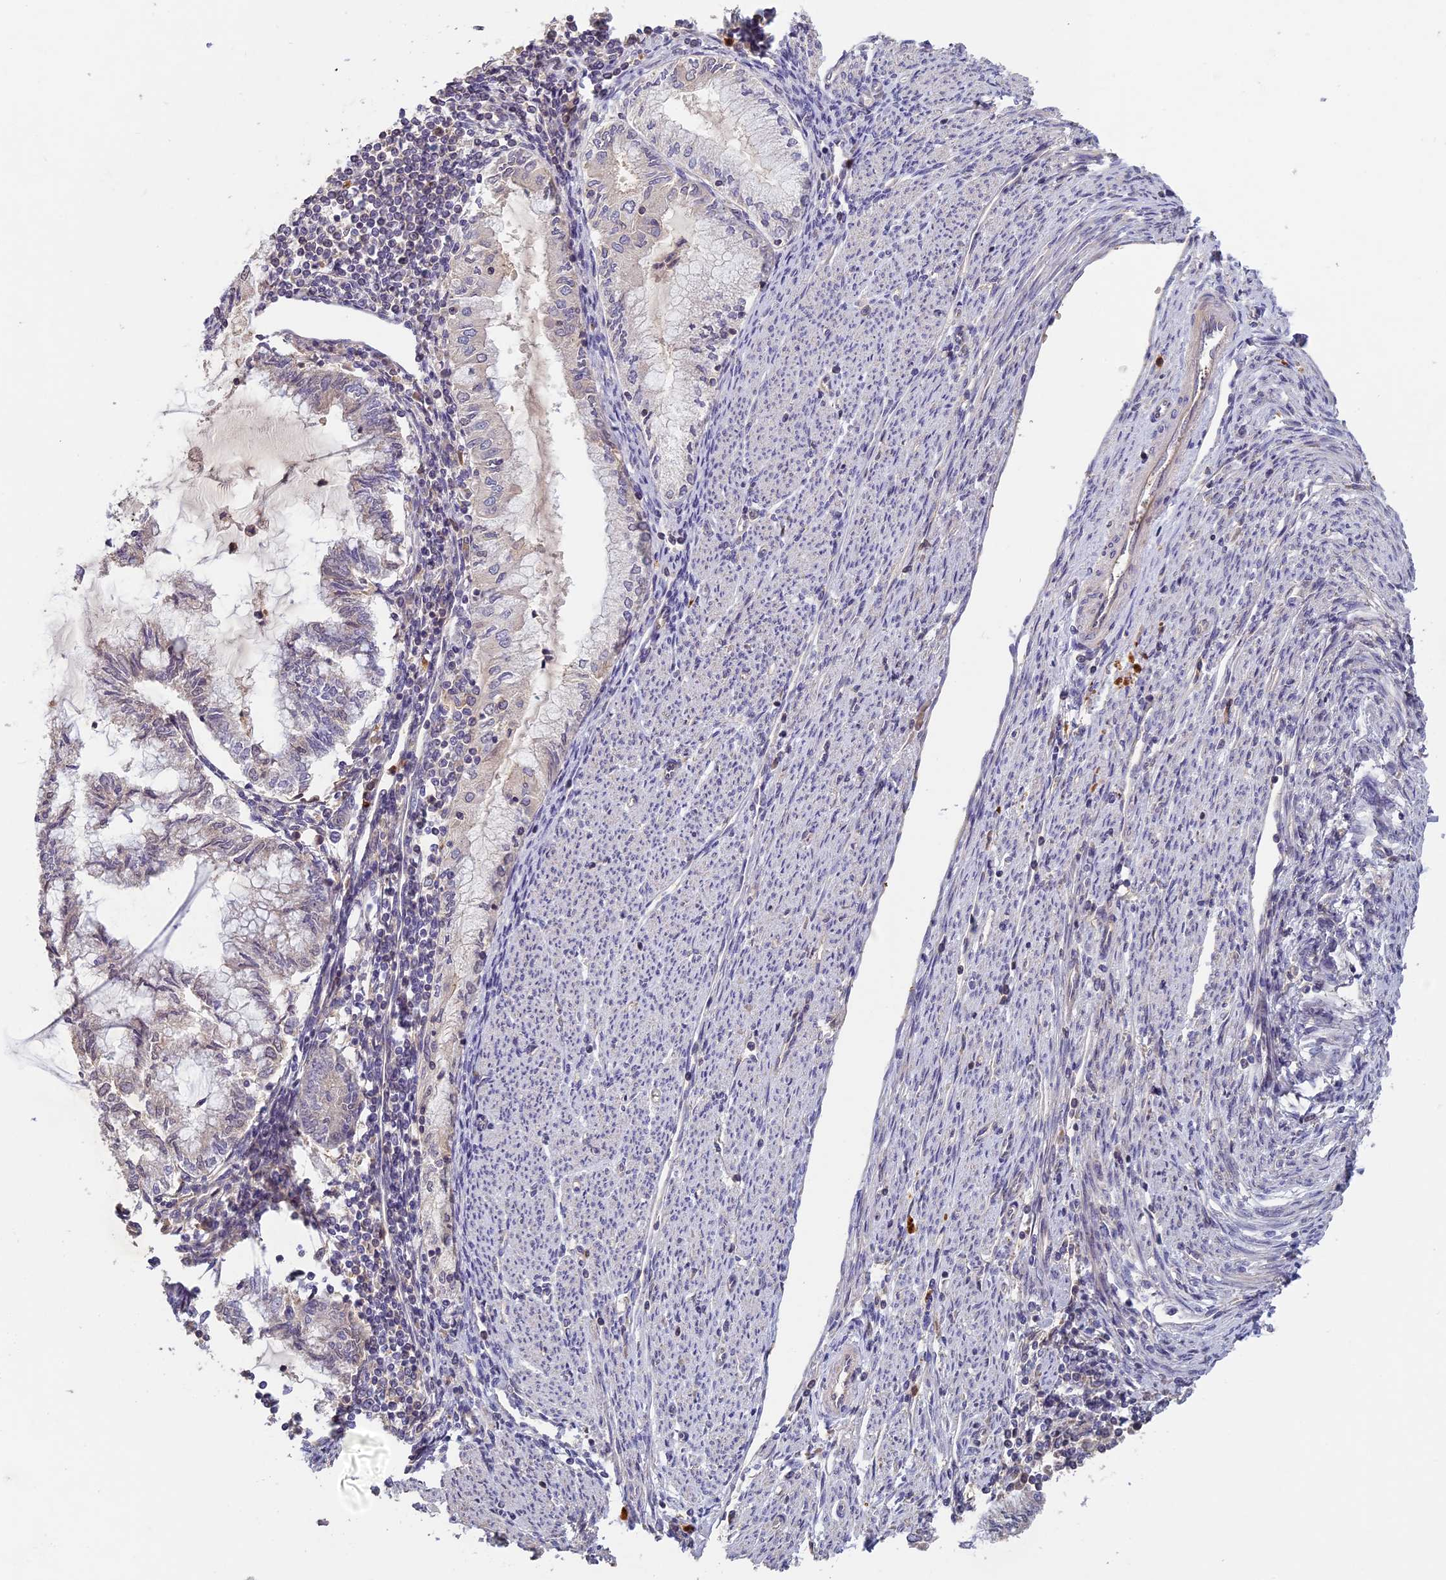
{"staining": {"intensity": "negative", "quantity": "none", "location": "none"}, "tissue": "endometrial cancer", "cell_type": "Tumor cells", "image_type": "cancer", "snomed": [{"axis": "morphology", "description": "Adenocarcinoma, NOS"}, {"axis": "topography", "description": "Endometrium"}], "caption": "This is a image of immunohistochemistry staining of adenocarcinoma (endometrial), which shows no staining in tumor cells.", "gene": "AP4E1", "patient": {"sex": "female", "age": 79}}